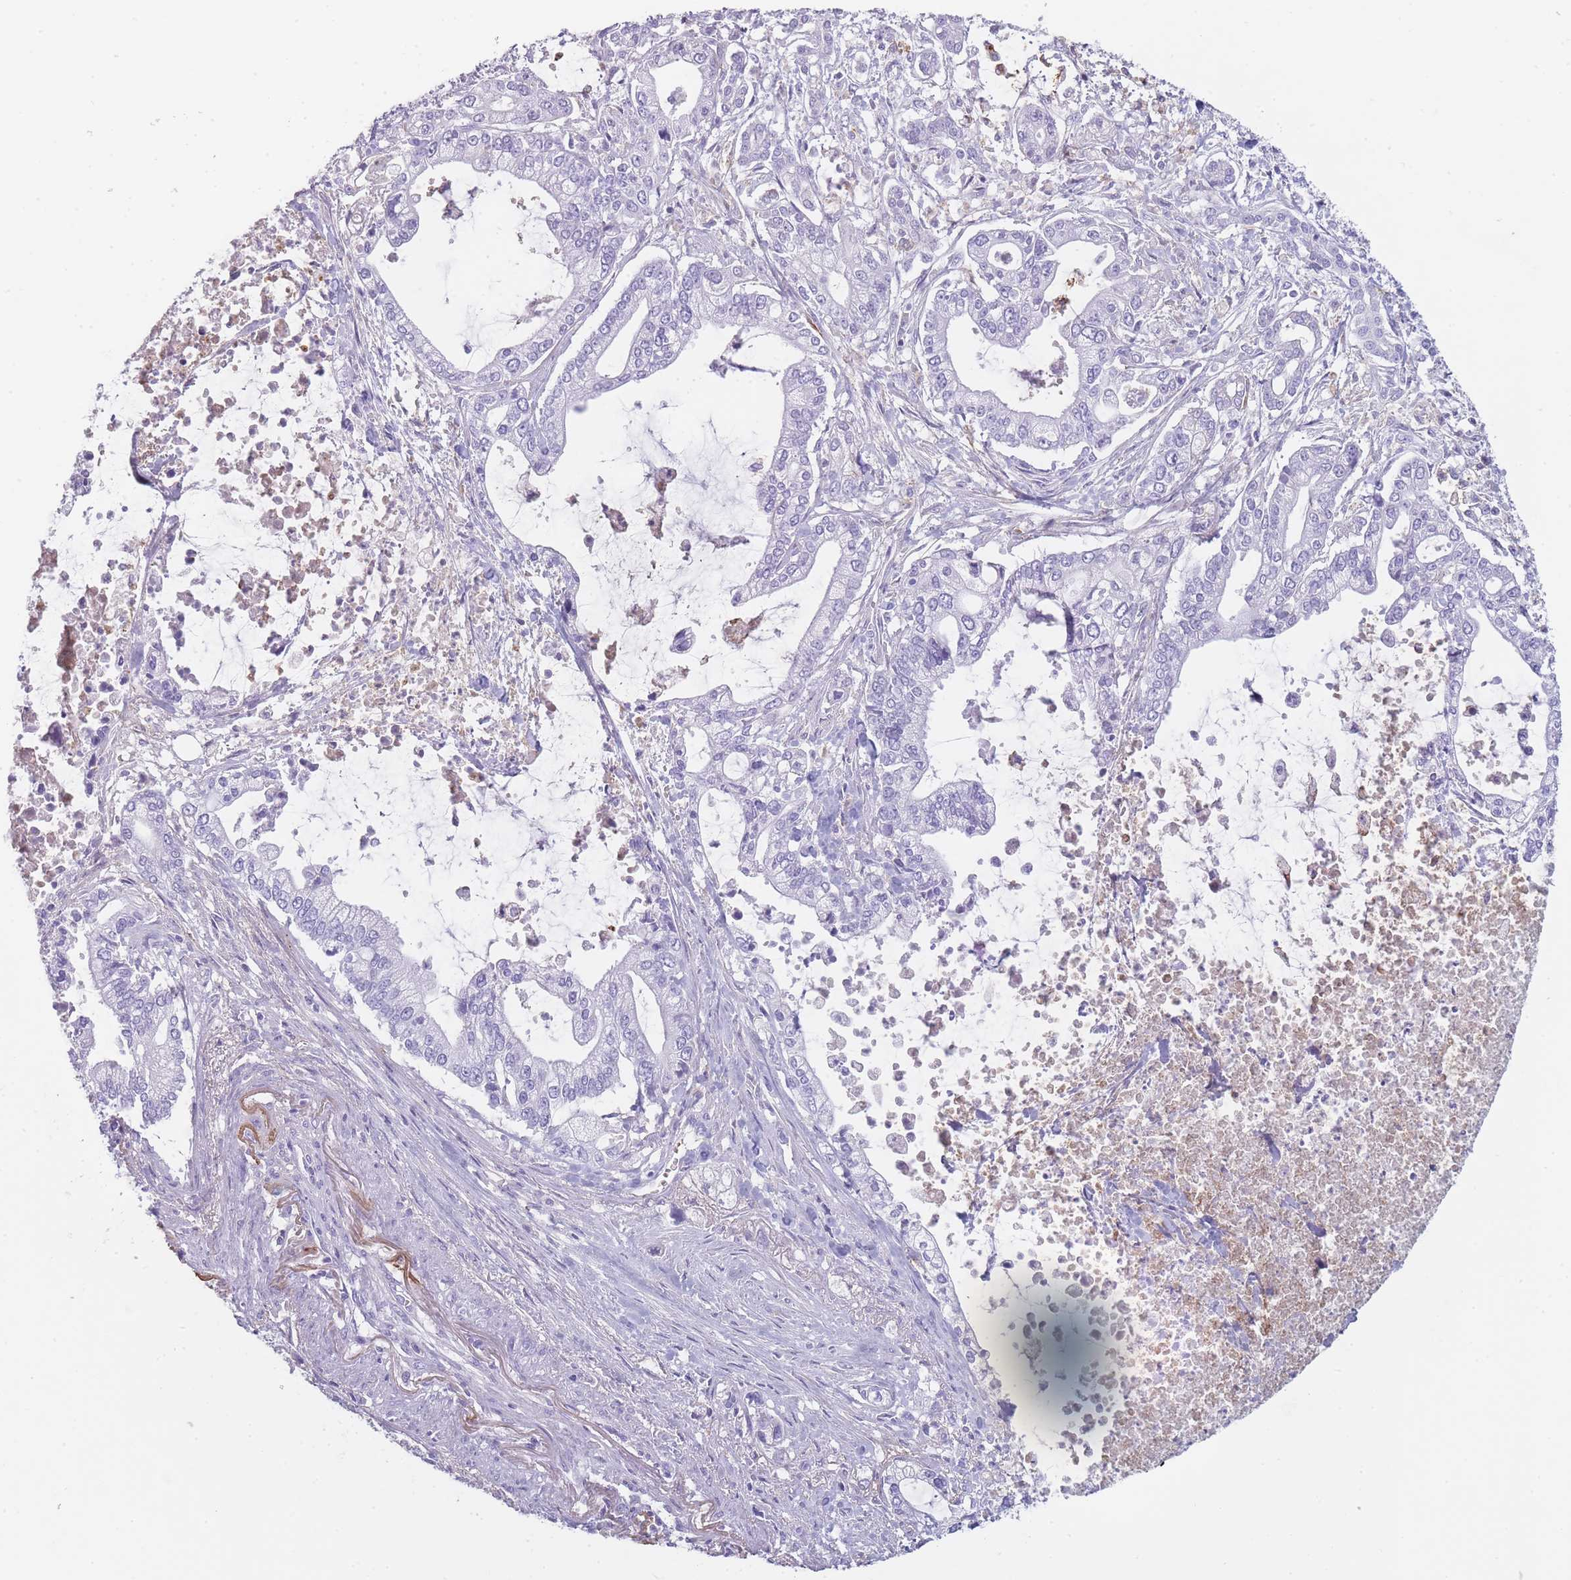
{"staining": {"intensity": "negative", "quantity": "none", "location": "none"}, "tissue": "pancreatic cancer", "cell_type": "Tumor cells", "image_type": "cancer", "snomed": [{"axis": "morphology", "description": "Adenocarcinoma, NOS"}, {"axis": "topography", "description": "Pancreas"}], "caption": "A micrograph of human pancreatic cancer is negative for staining in tumor cells.", "gene": "CR1L", "patient": {"sex": "male", "age": 69}}